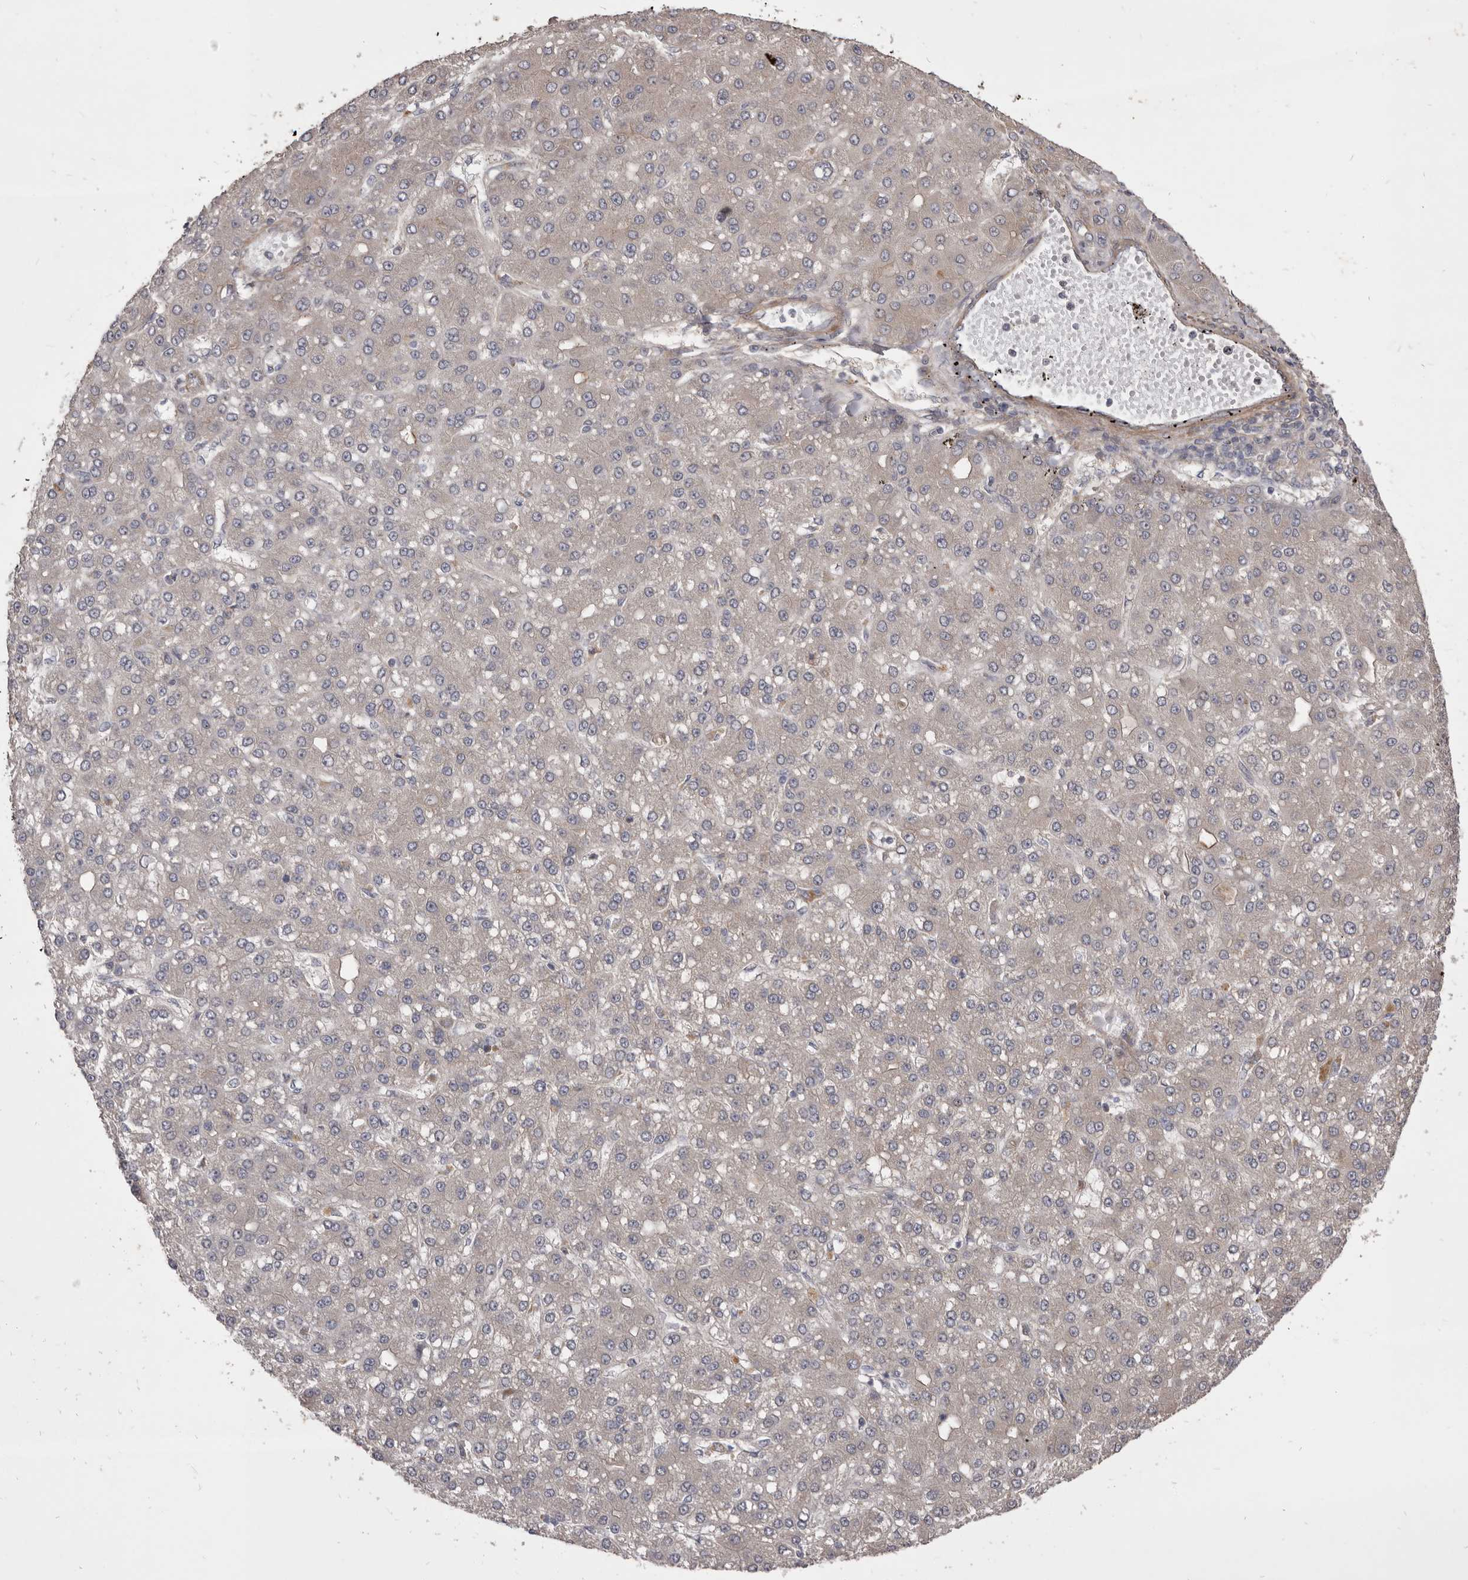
{"staining": {"intensity": "negative", "quantity": "none", "location": "none"}, "tissue": "liver cancer", "cell_type": "Tumor cells", "image_type": "cancer", "snomed": [{"axis": "morphology", "description": "Carcinoma, Hepatocellular, NOS"}, {"axis": "topography", "description": "Liver"}], "caption": "Micrograph shows no protein positivity in tumor cells of liver cancer (hepatocellular carcinoma) tissue.", "gene": "VPS45", "patient": {"sex": "male", "age": 67}}